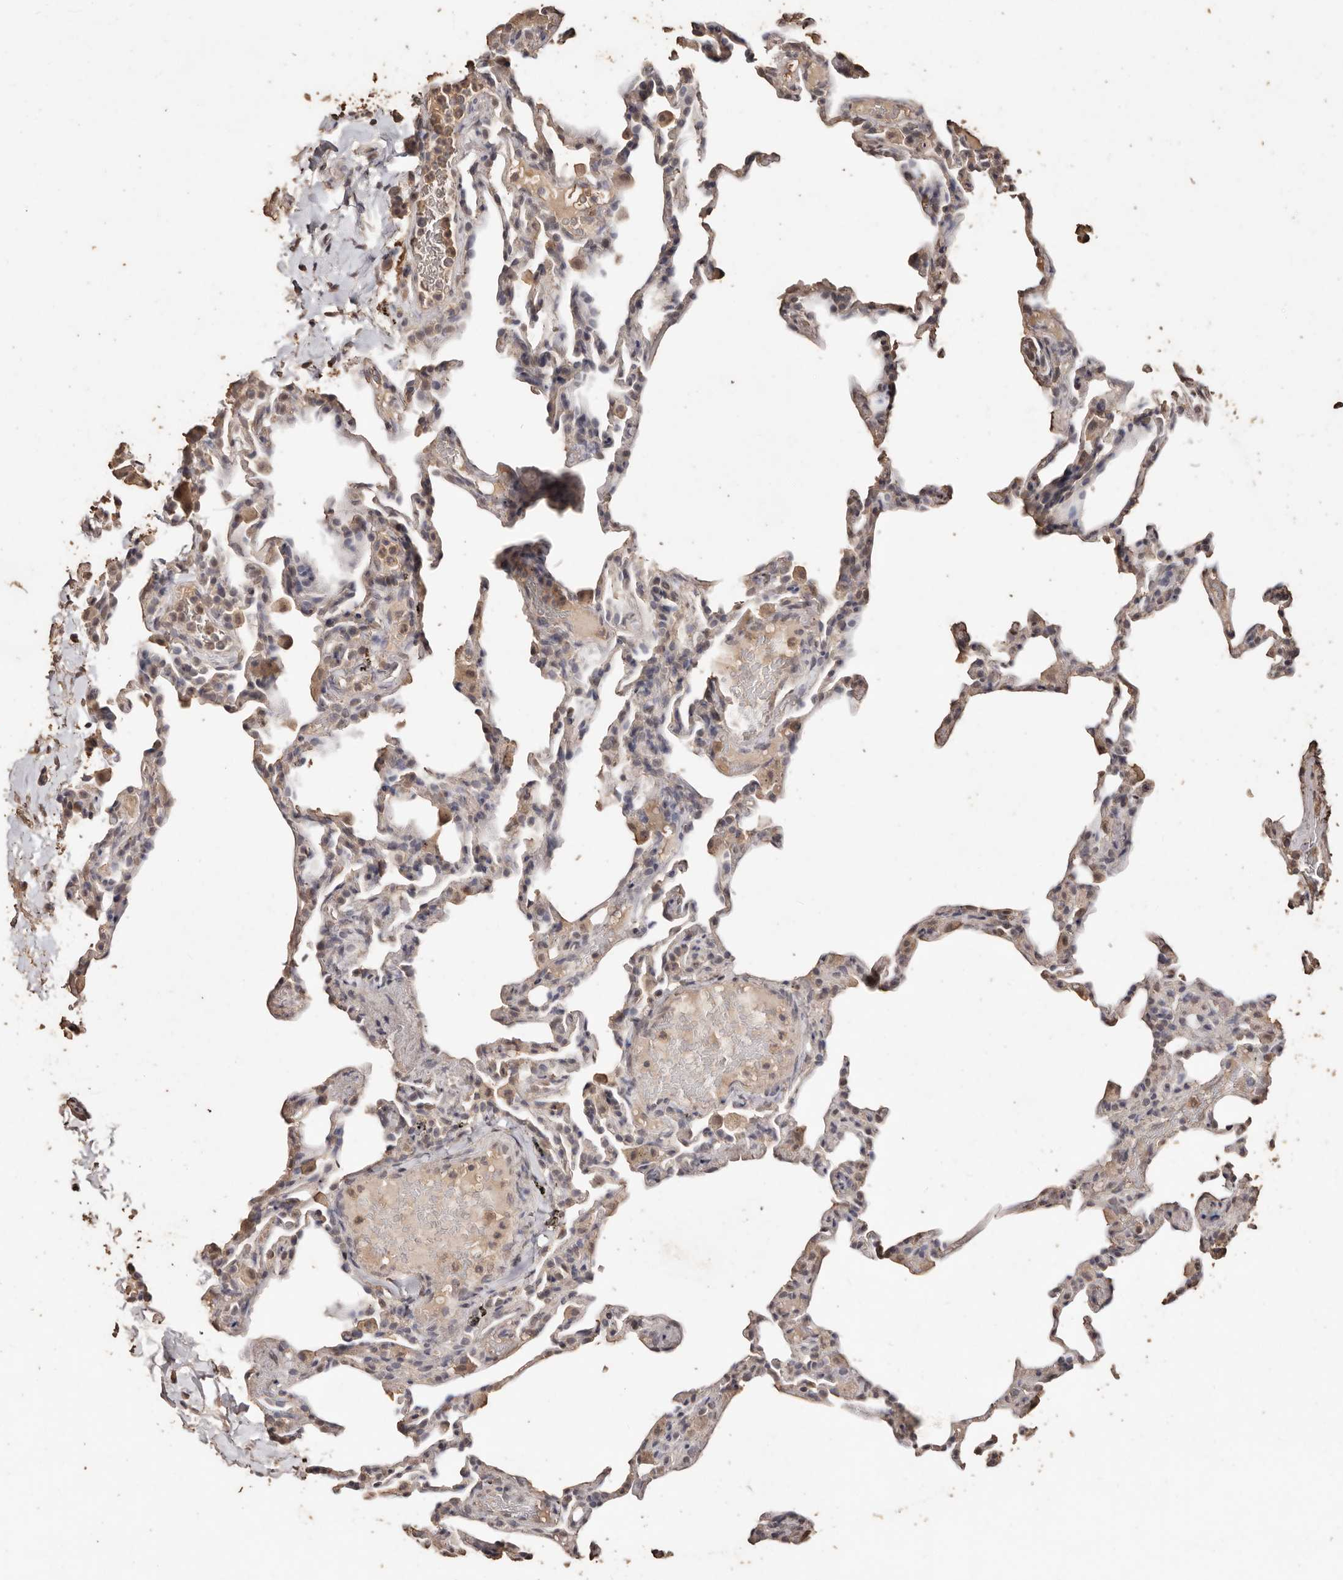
{"staining": {"intensity": "weak", "quantity": "25%-75%", "location": "cytoplasmic/membranous"}, "tissue": "lung", "cell_type": "Alveolar cells", "image_type": "normal", "snomed": [{"axis": "morphology", "description": "Normal tissue, NOS"}, {"axis": "topography", "description": "Lung"}], "caption": "Protein staining reveals weak cytoplasmic/membranous staining in about 25%-75% of alveolar cells in unremarkable lung.", "gene": "PKDCC", "patient": {"sex": "male", "age": 20}}